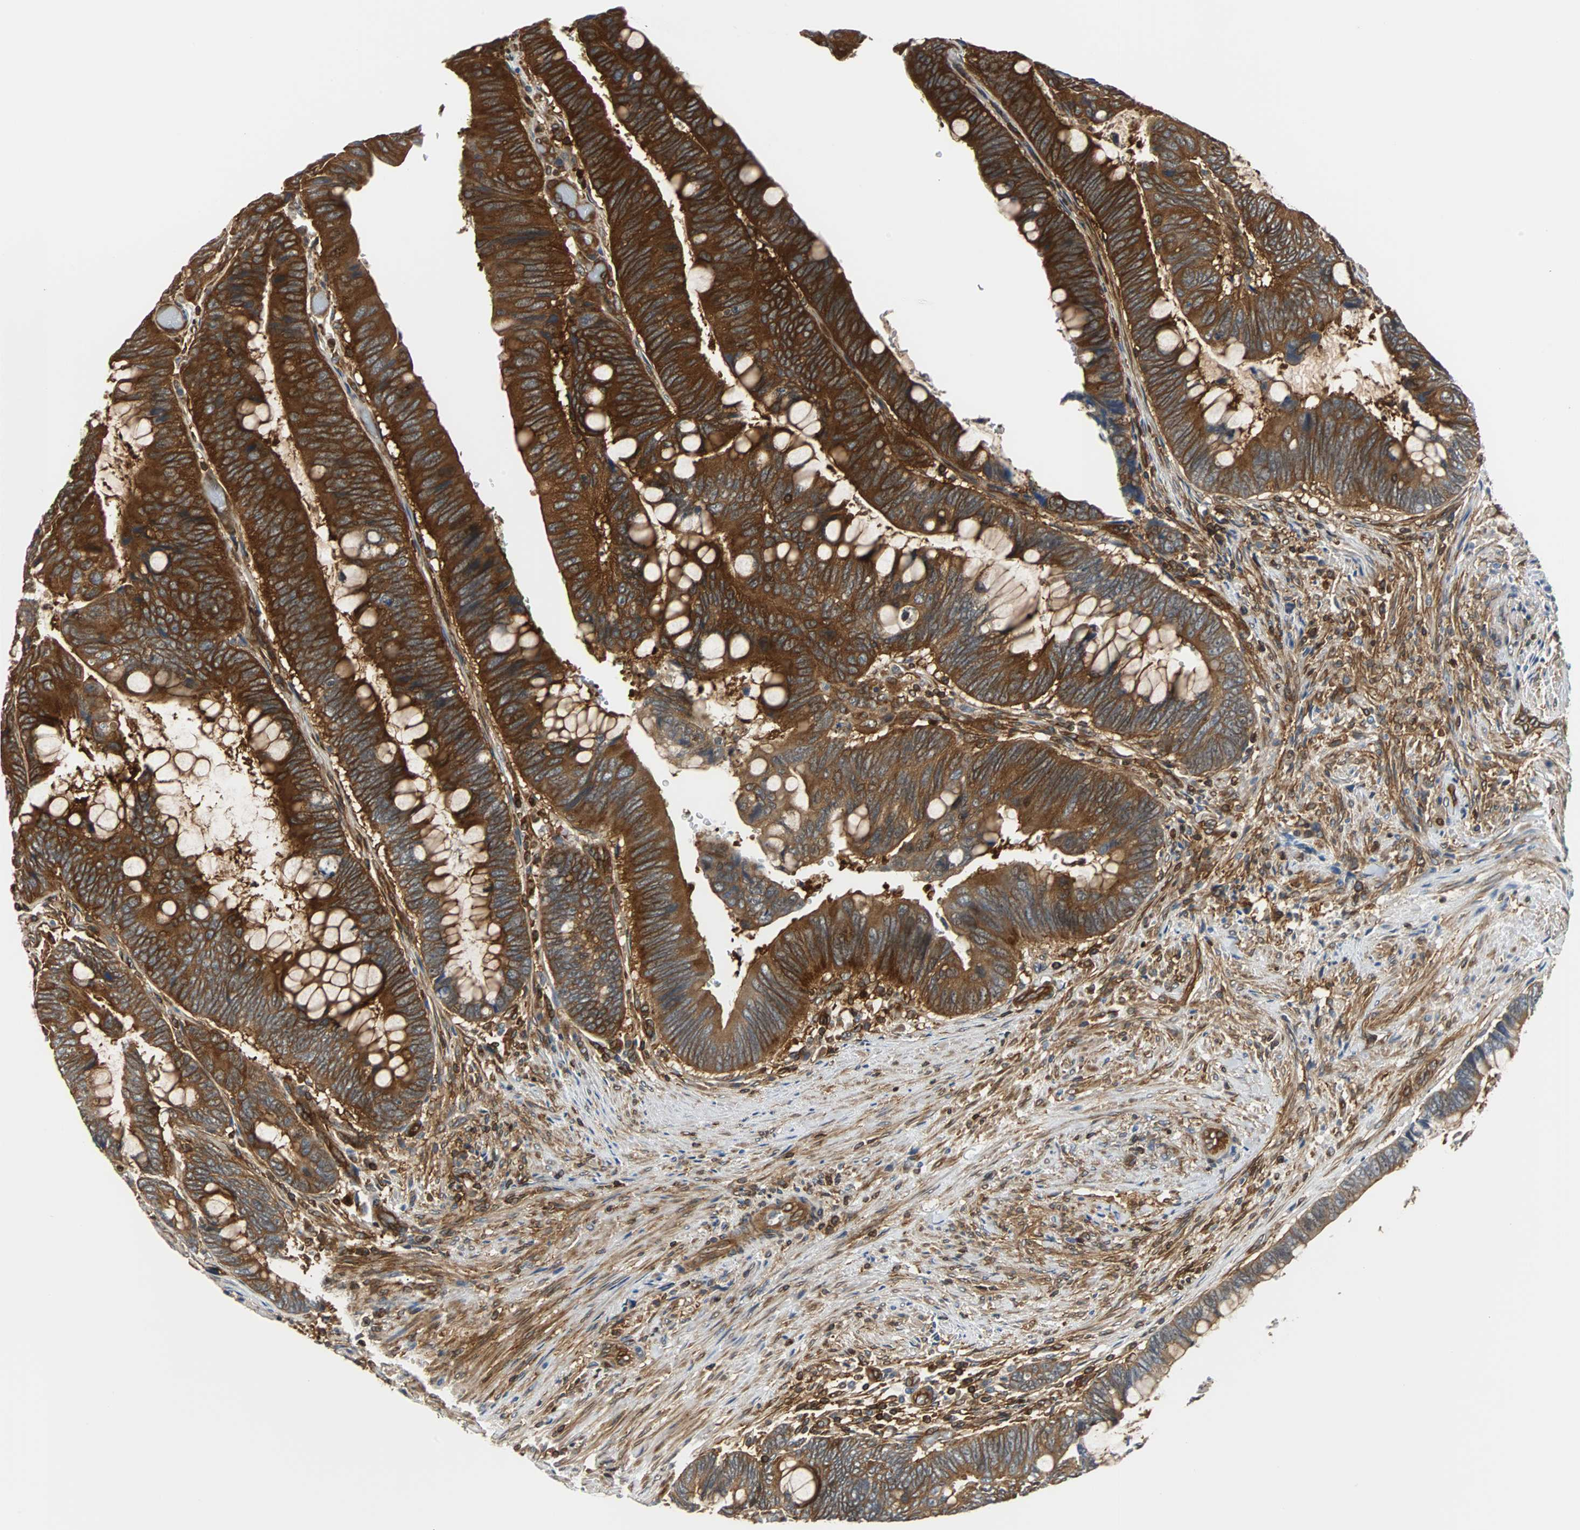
{"staining": {"intensity": "strong", "quantity": ">75%", "location": "cytoplasmic/membranous"}, "tissue": "colorectal cancer", "cell_type": "Tumor cells", "image_type": "cancer", "snomed": [{"axis": "morphology", "description": "Normal tissue, NOS"}, {"axis": "morphology", "description": "Adenocarcinoma, NOS"}, {"axis": "topography", "description": "Rectum"}], "caption": "Strong cytoplasmic/membranous protein expression is seen in approximately >75% of tumor cells in colorectal cancer (adenocarcinoma).", "gene": "RELA", "patient": {"sex": "male", "age": 92}}